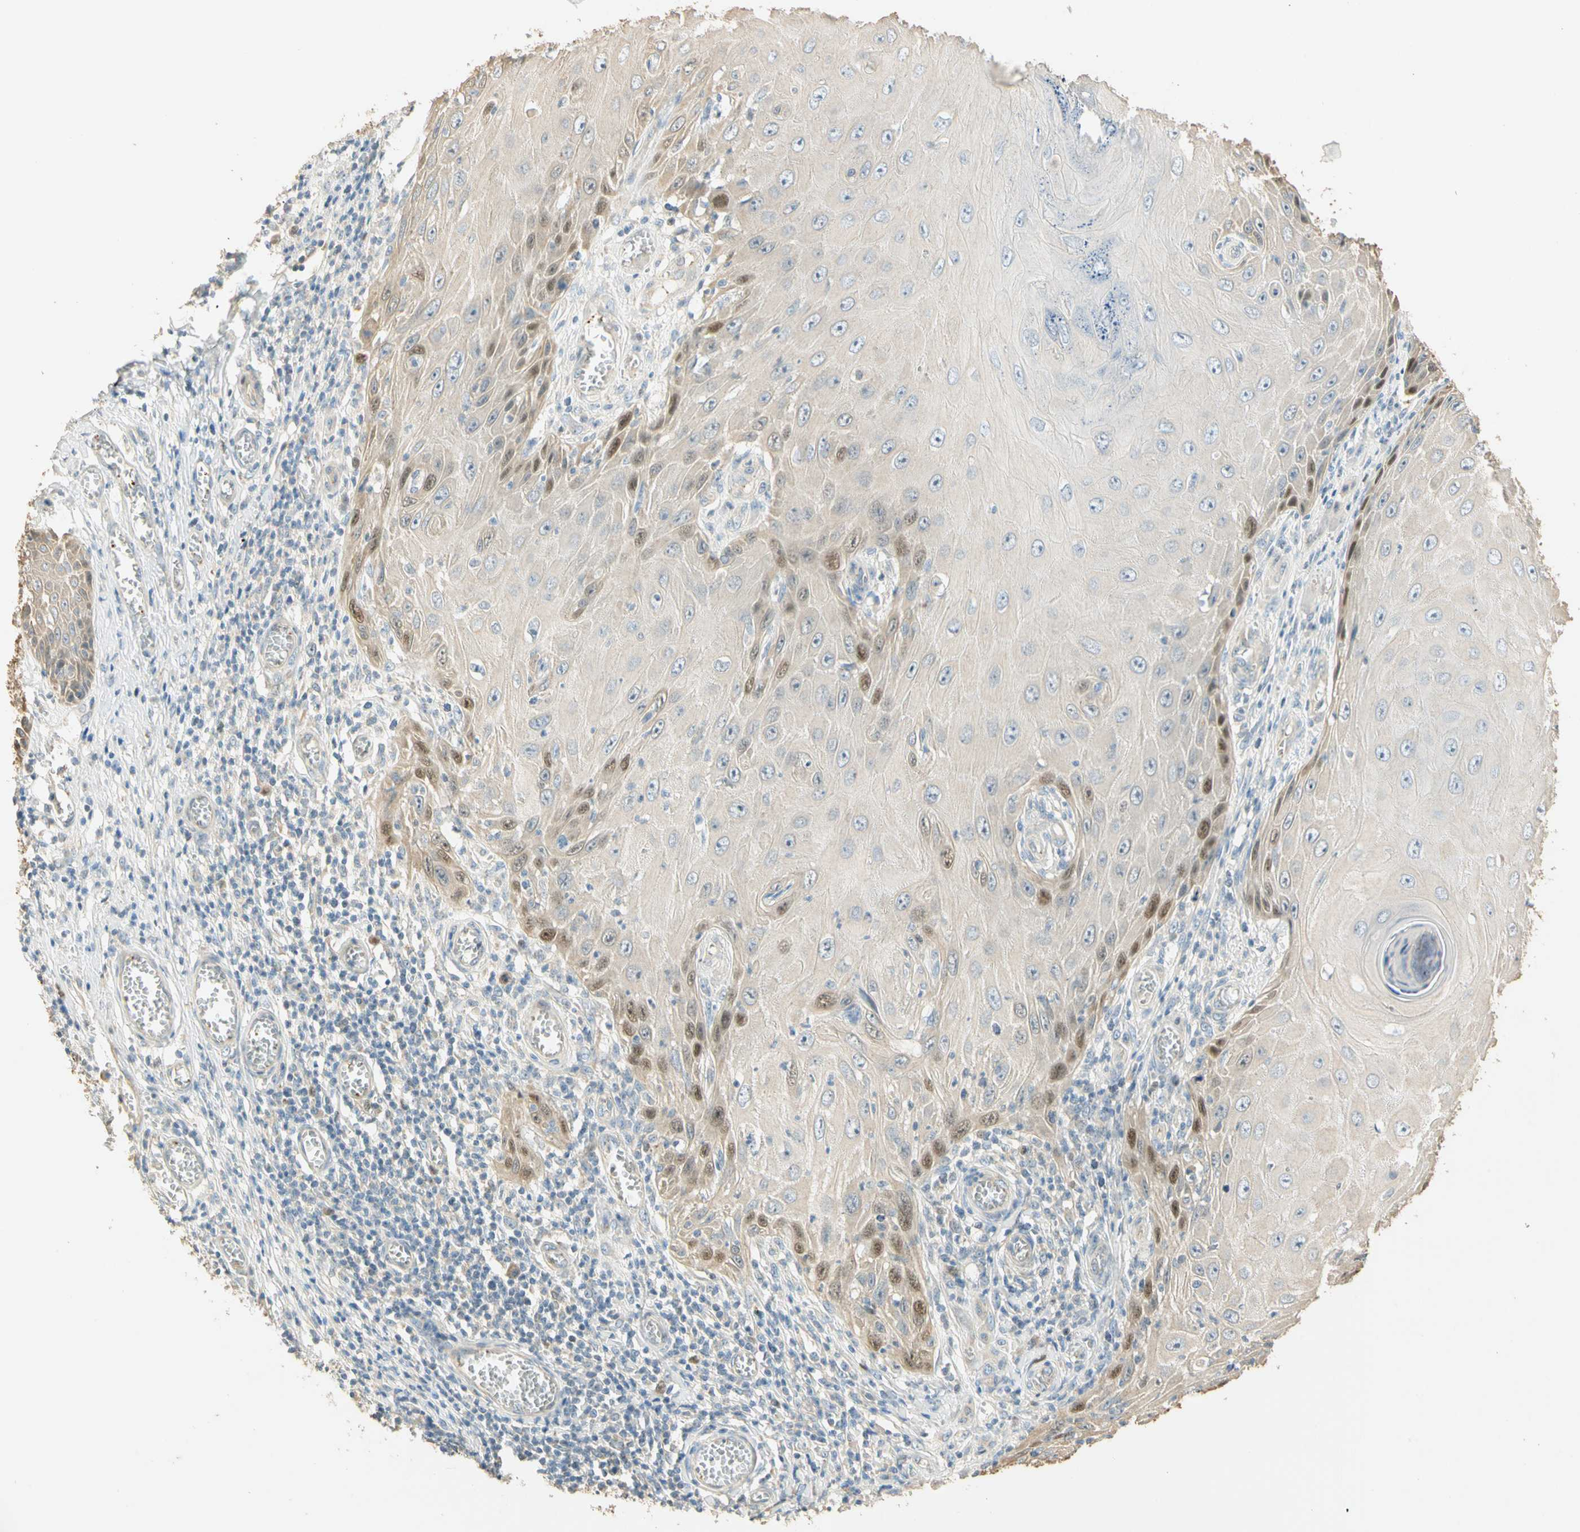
{"staining": {"intensity": "moderate", "quantity": "<25%", "location": "nuclear"}, "tissue": "skin cancer", "cell_type": "Tumor cells", "image_type": "cancer", "snomed": [{"axis": "morphology", "description": "Squamous cell carcinoma, NOS"}, {"axis": "topography", "description": "Skin"}], "caption": "Protein staining exhibits moderate nuclear positivity in about <25% of tumor cells in skin cancer (squamous cell carcinoma).", "gene": "RAD18", "patient": {"sex": "female", "age": 73}}